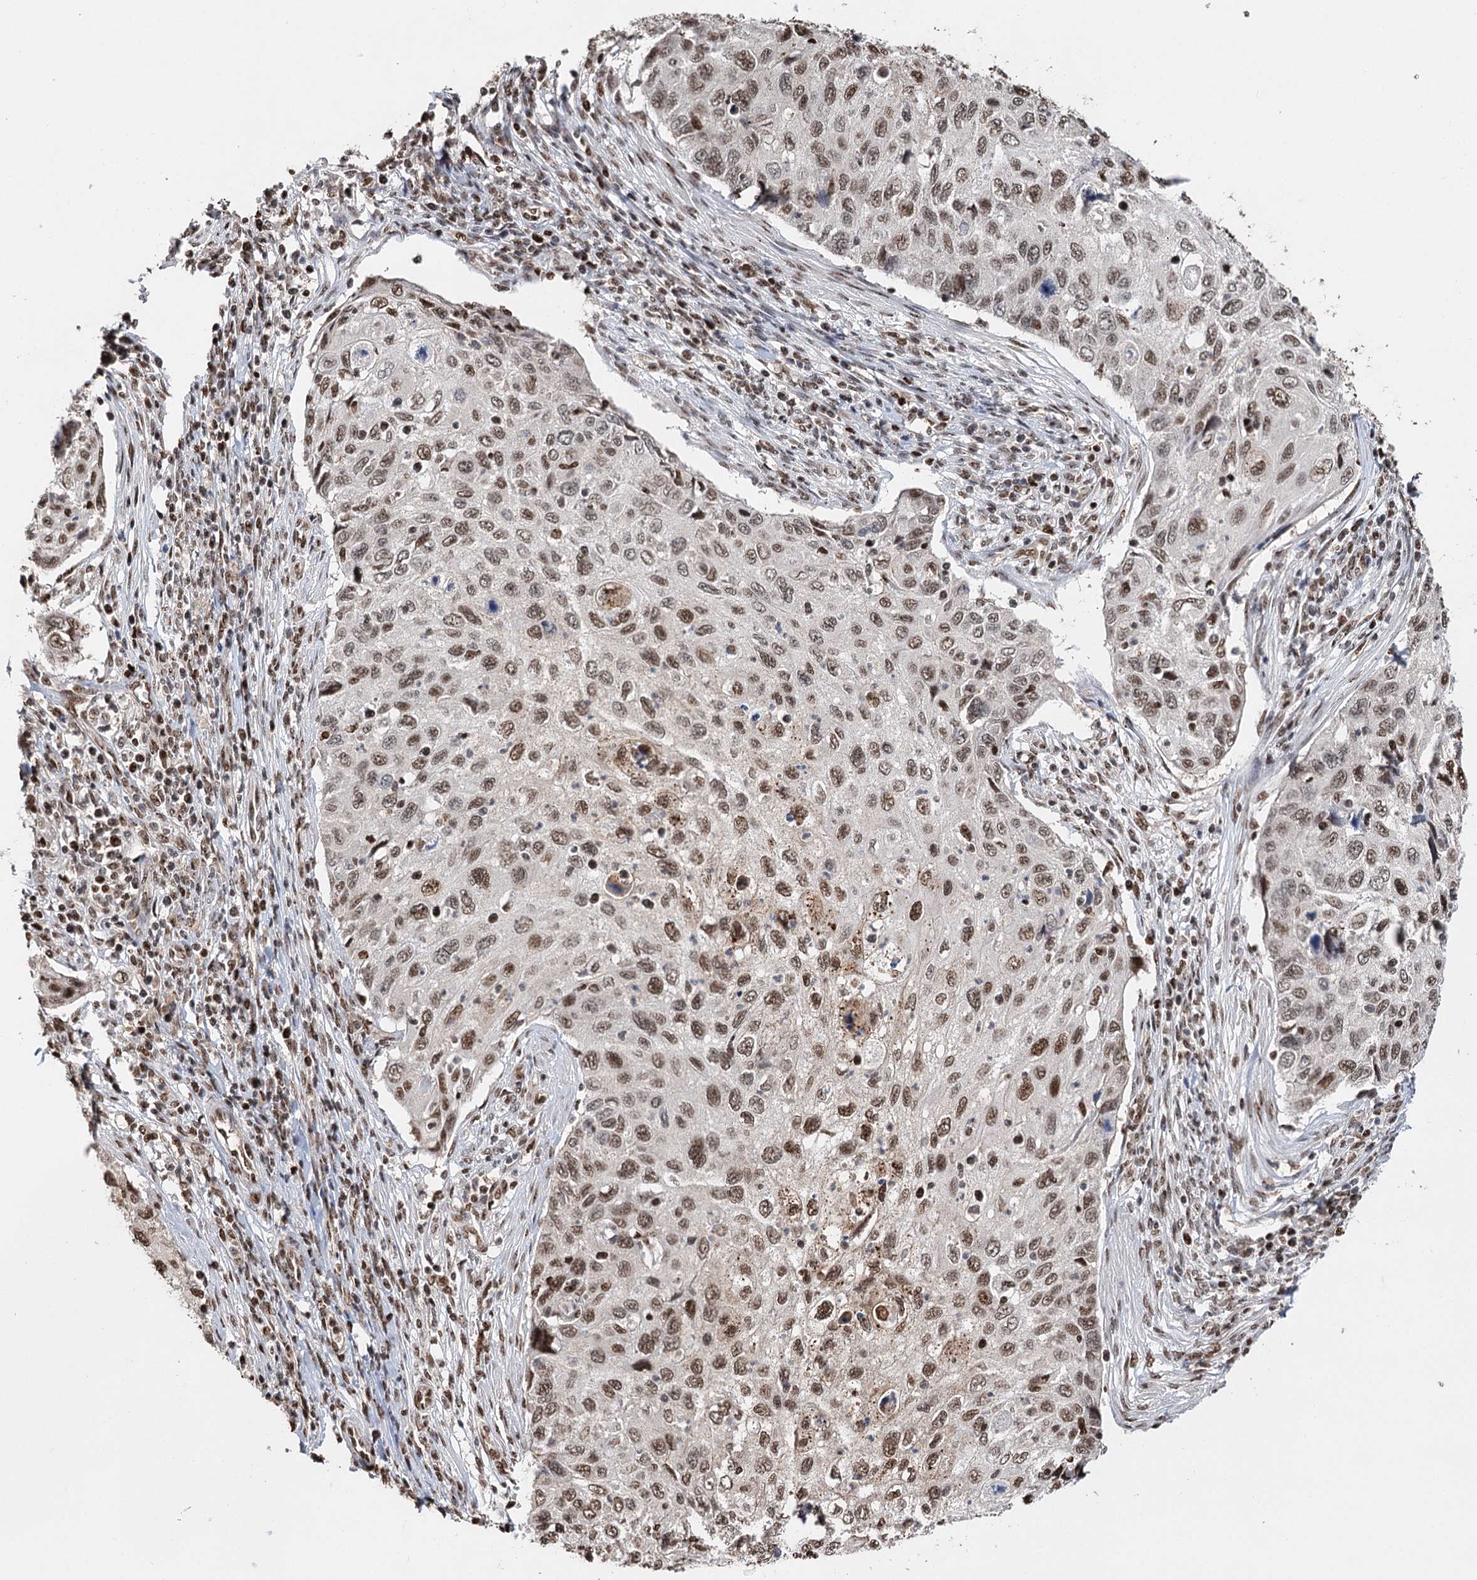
{"staining": {"intensity": "moderate", "quantity": ">75%", "location": "nuclear"}, "tissue": "cervical cancer", "cell_type": "Tumor cells", "image_type": "cancer", "snomed": [{"axis": "morphology", "description": "Squamous cell carcinoma, NOS"}, {"axis": "topography", "description": "Cervix"}], "caption": "DAB (3,3'-diaminobenzidine) immunohistochemical staining of human cervical cancer (squamous cell carcinoma) reveals moderate nuclear protein positivity in approximately >75% of tumor cells. Using DAB (brown) and hematoxylin (blue) stains, captured at high magnification using brightfield microscopy.", "gene": "RPS27A", "patient": {"sex": "female", "age": 70}}